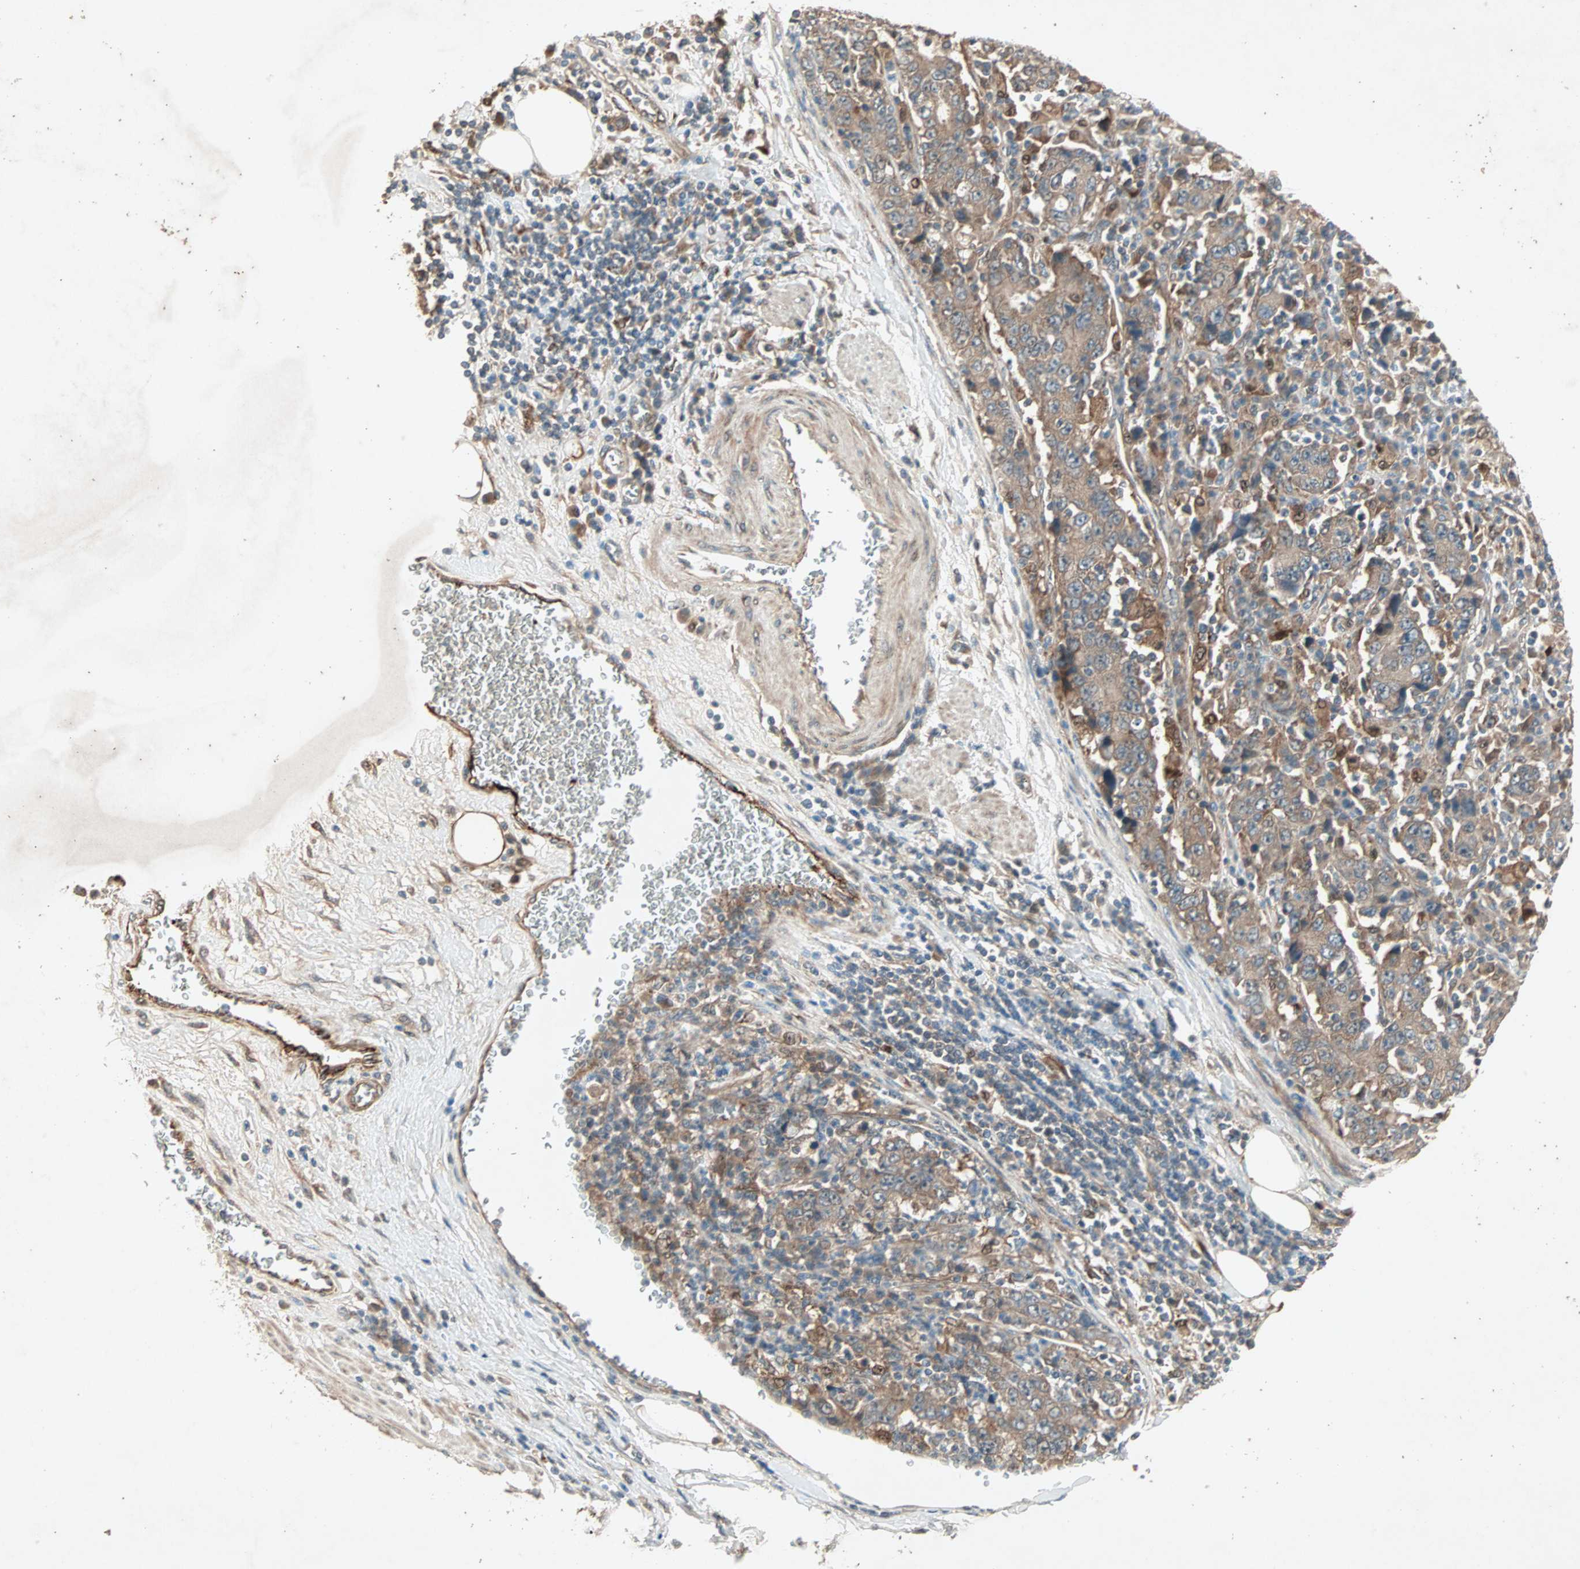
{"staining": {"intensity": "moderate", "quantity": ">75%", "location": "cytoplasmic/membranous"}, "tissue": "stomach cancer", "cell_type": "Tumor cells", "image_type": "cancer", "snomed": [{"axis": "morphology", "description": "Normal tissue, NOS"}, {"axis": "morphology", "description": "Adenocarcinoma, NOS"}, {"axis": "topography", "description": "Stomach, upper"}, {"axis": "topography", "description": "Stomach"}], "caption": "Immunohistochemical staining of human stomach cancer (adenocarcinoma) exhibits moderate cytoplasmic/membranous protein staining in about >75% of tumor cells. (DAB = brown stain, brightfield microscopy at high magnification).", "gene": "SDSL", "patient": {"sex": "male", "age": 59}}